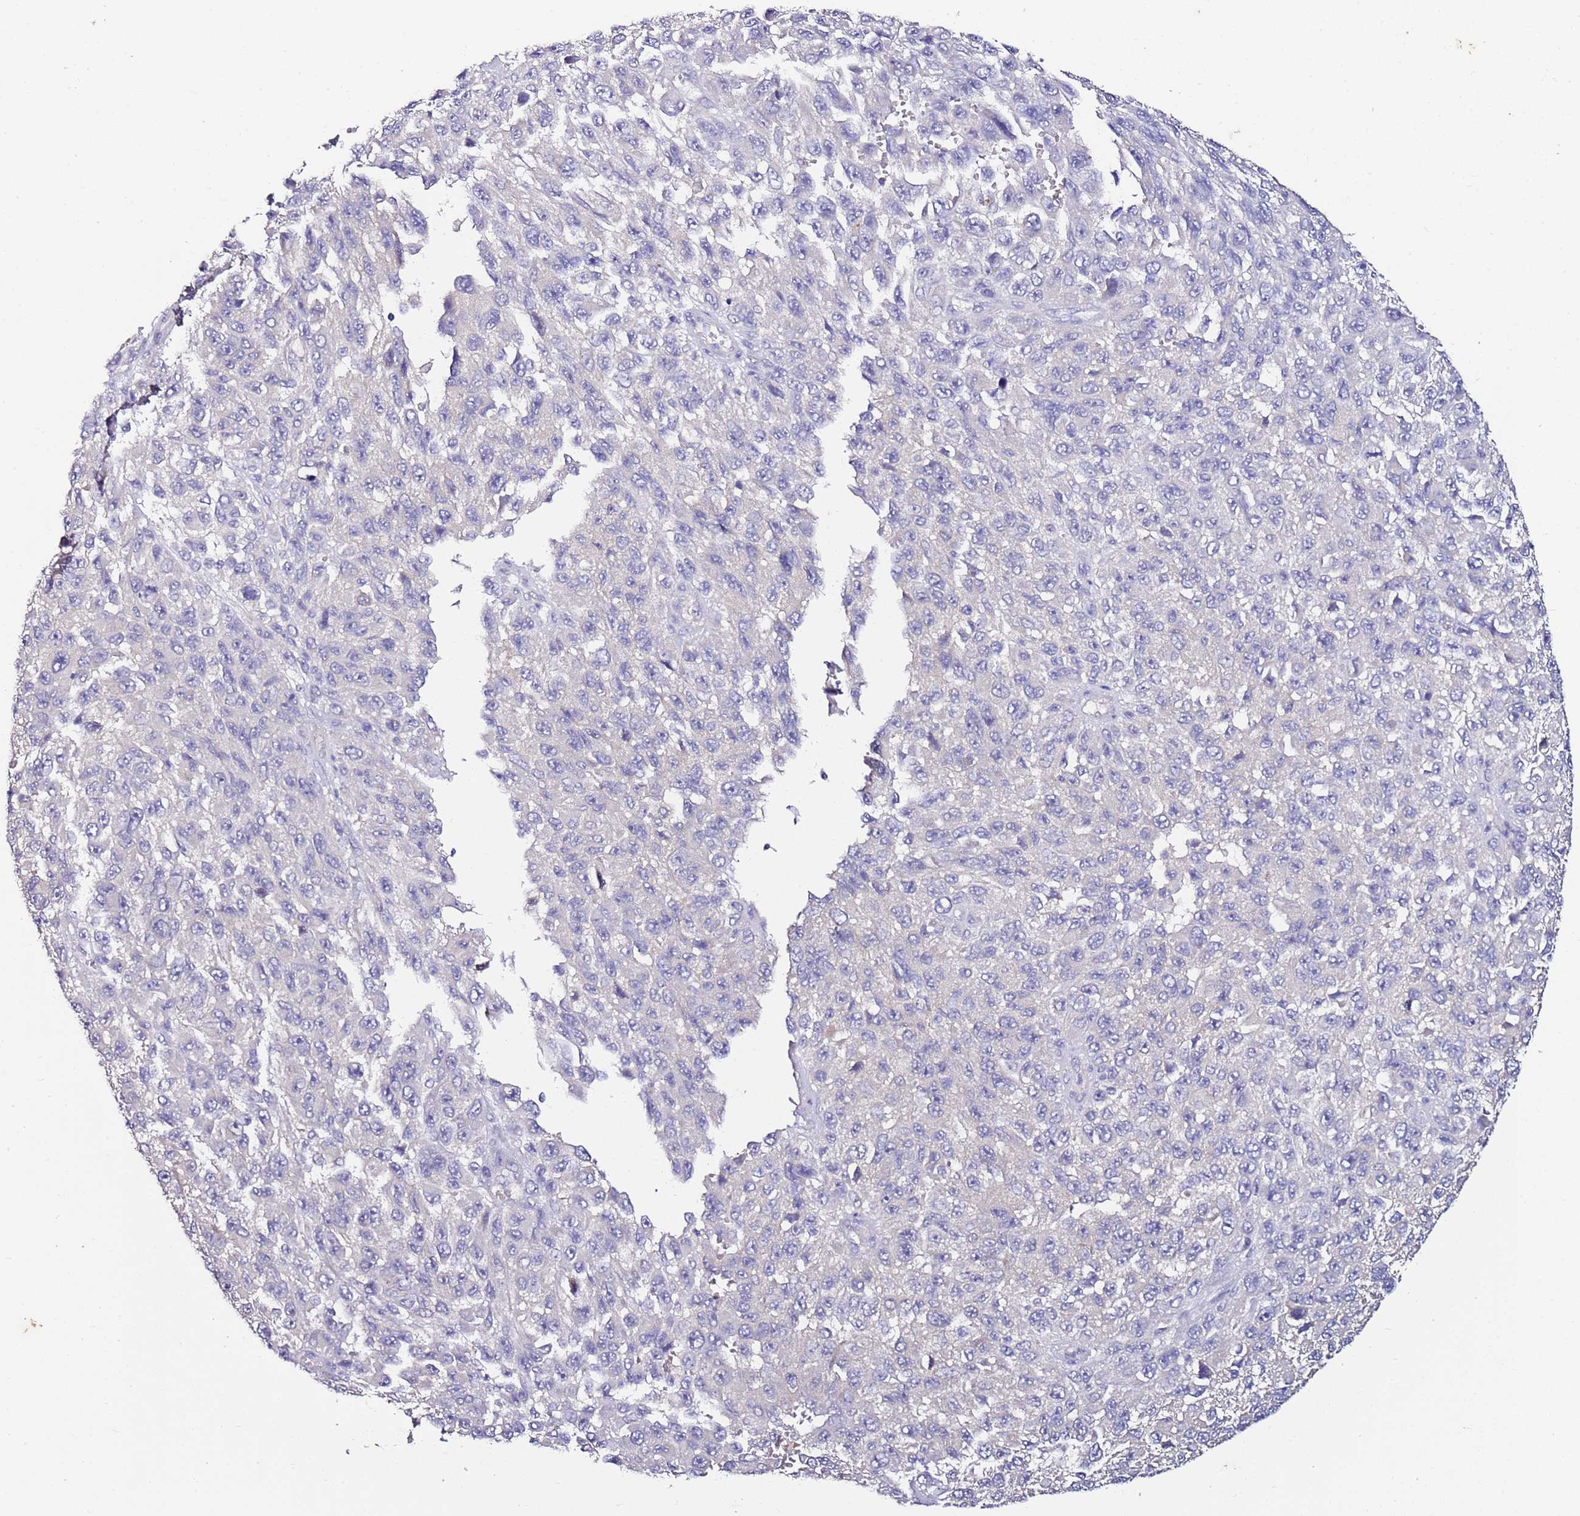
{"staining": {"intensity": "negative", "quantity": "none", "location": "none"}, "tissue": "melanoma", "cell_type": "Tumor cells", "image_type": "cancer", "snomed": [{"axis": "morphology", "description": "Normal tissue, NOS"}, {"axis": "morphology", "description": "Malignant melanoma, NOS"}, {"axis": "topography", "description": "Skin"}], "caption": "There is no significant staining in tumor cells of malignant melanoma. Brightfield microscopy of immunohistochemistry (IHC) stained with DAB (3,3'-diaminobenzidine) (brown) and hematoxylin (blue), captured at high magnification.", "gene": "SRRM5", "patient": {"sex": "female", "age": 96}}